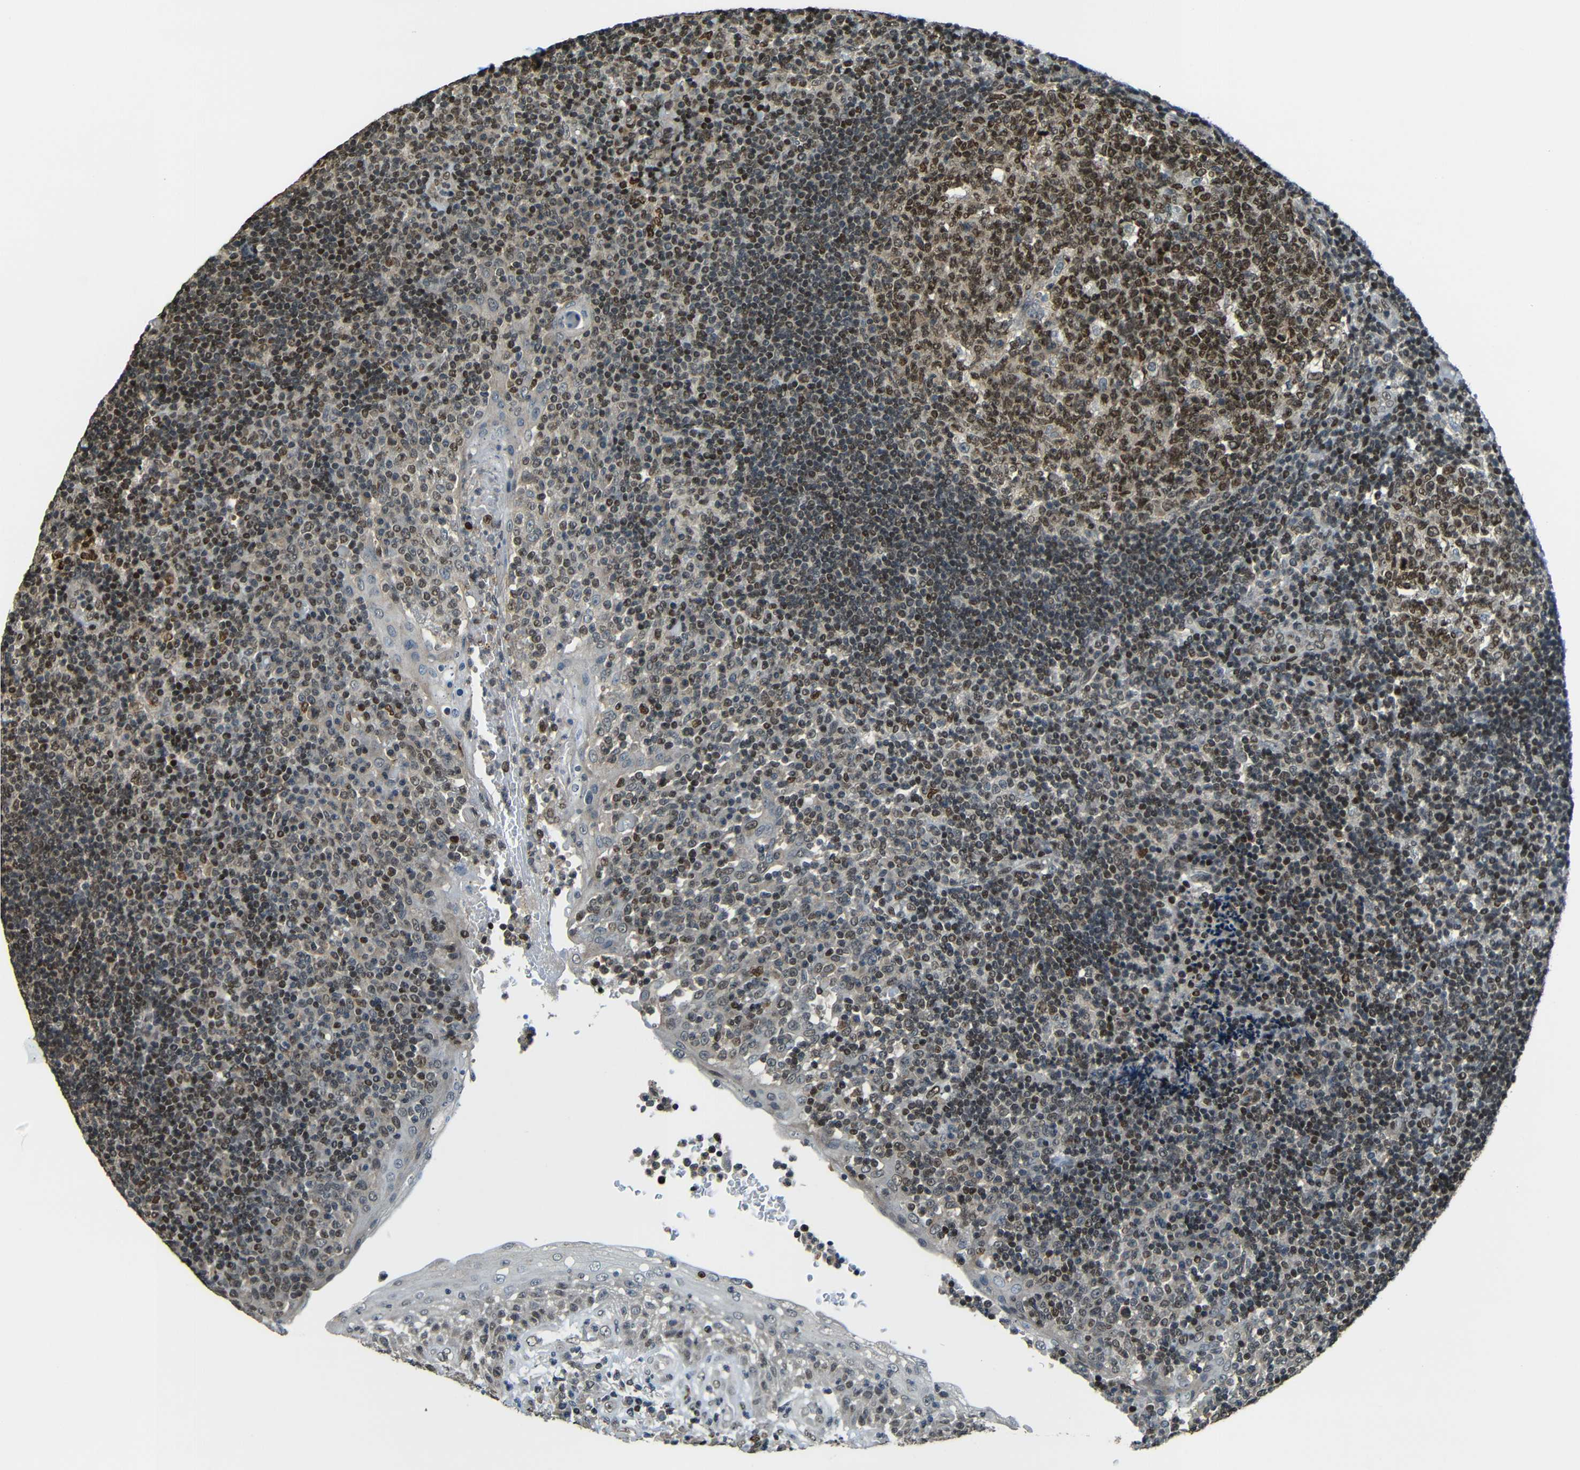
{"staining": {"intensity": "strong", "quantity": ">75%", "location": "cytoplasmic/membranous,nuclear"}, "tissue": "tonsil", "cell_type": "Germinal center cells", "image_type": "normal", "snomed": [{"axis": "morphology", "description": "Normal tissue, NOS"}, {"axis": "topography", "description": "Tonsil"}], "caption": "Protein expression analysis of benign tonsil exhibits strong cytoplasmic/membranous,nuclear expression in about >75% of germinal center cells. The protein is stained brown, and the nuclei are stained in blue (DAB IHC with brightfield microscopy, high magnification).", "gene": "PSIP1", "patient": {"sex": "female", "age": 40}}